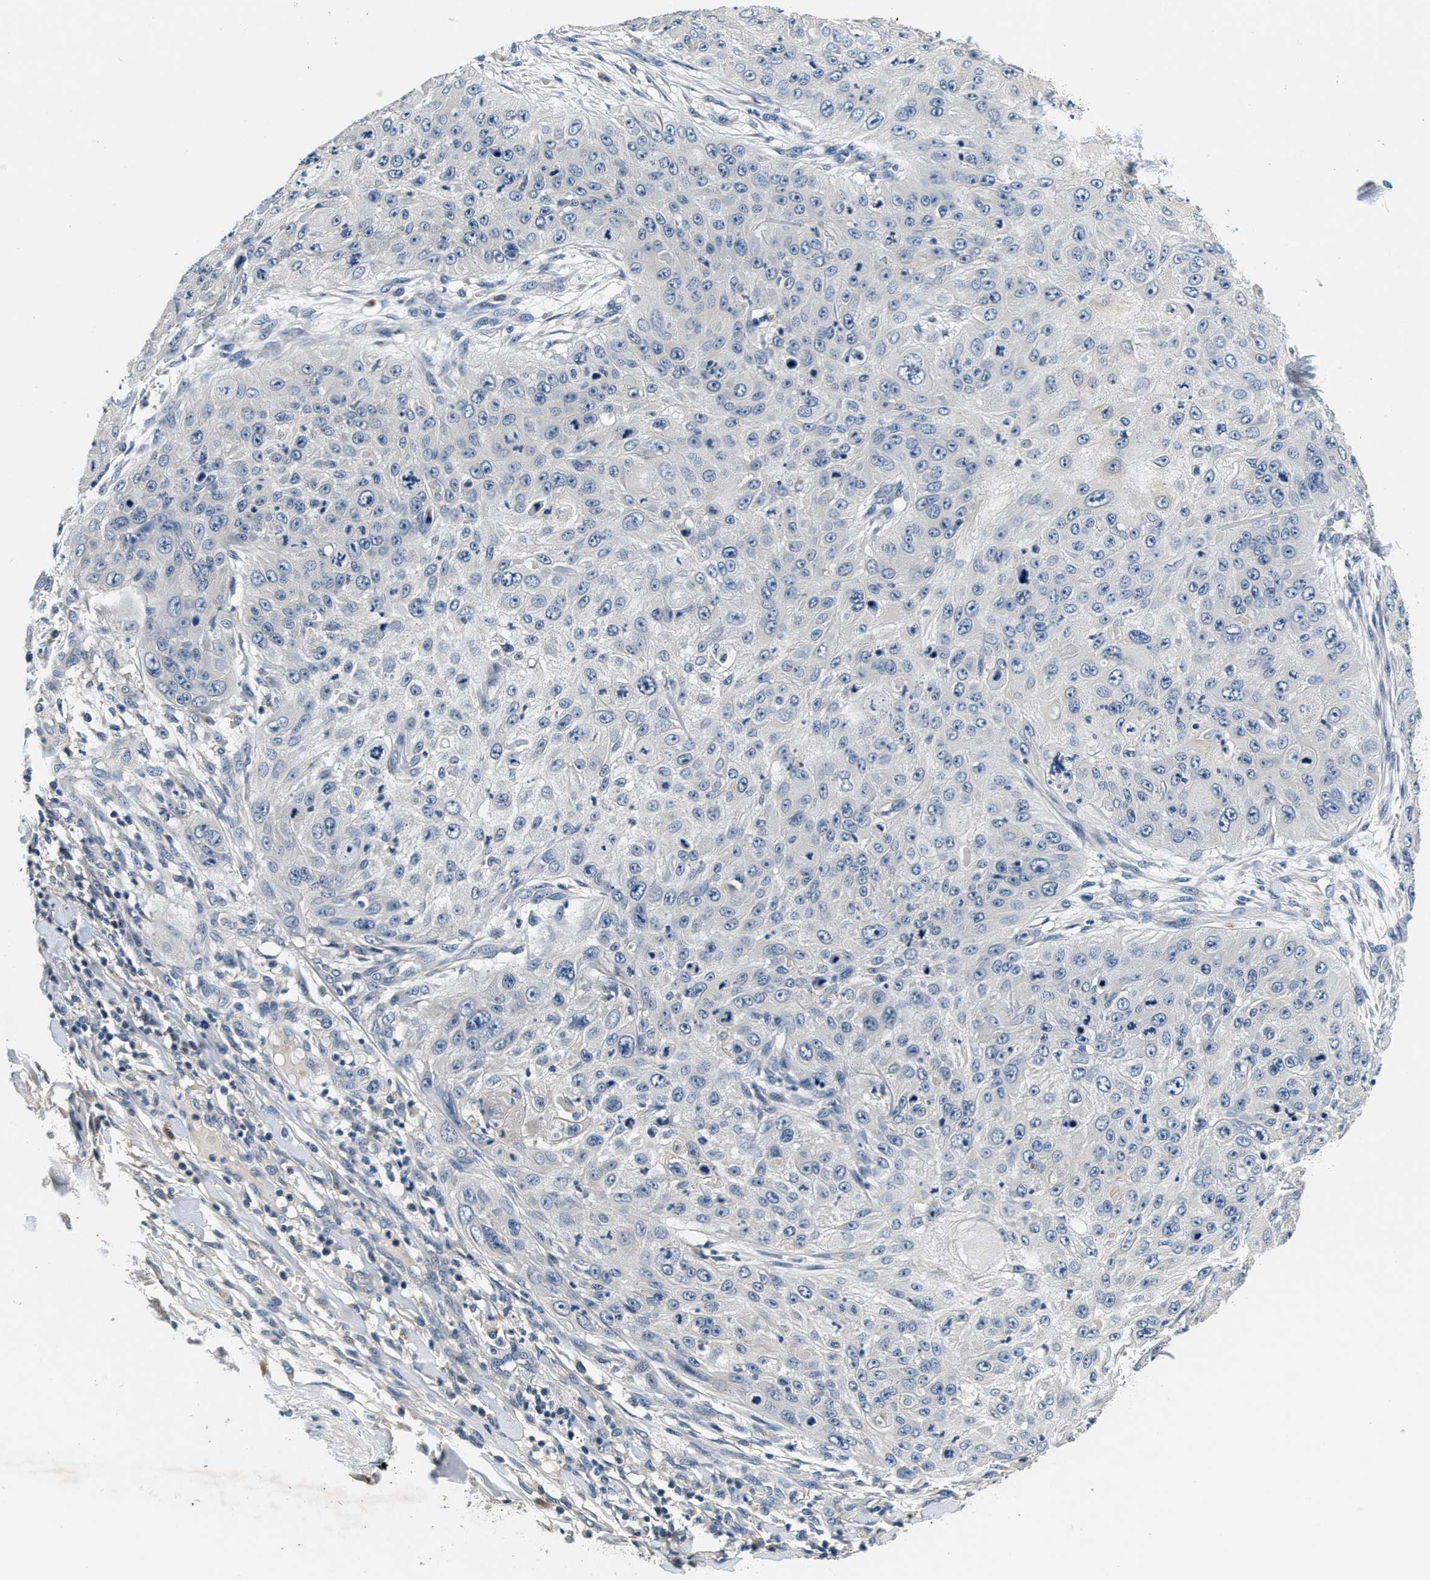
{"staining": {"intensity": "negative", "quantity": "none", "location": "none"}, "tissue": "skin cancer", "cell_type": "Tumor cells", "image_type": "cancer", "snomed": [{"axis": "morphology", "description": "Squamous cell carcinoma, NOS"}, {"axis": "topography", "description": "Skin"}], "caption": "Tumor cells are negative for protein expression in human squamous cell carcinoma (skin). (IHC, brightfield microscopy, high magnification).", "gene": "ALDH3A2", "patient": {"sex": "female", "age": 80}}